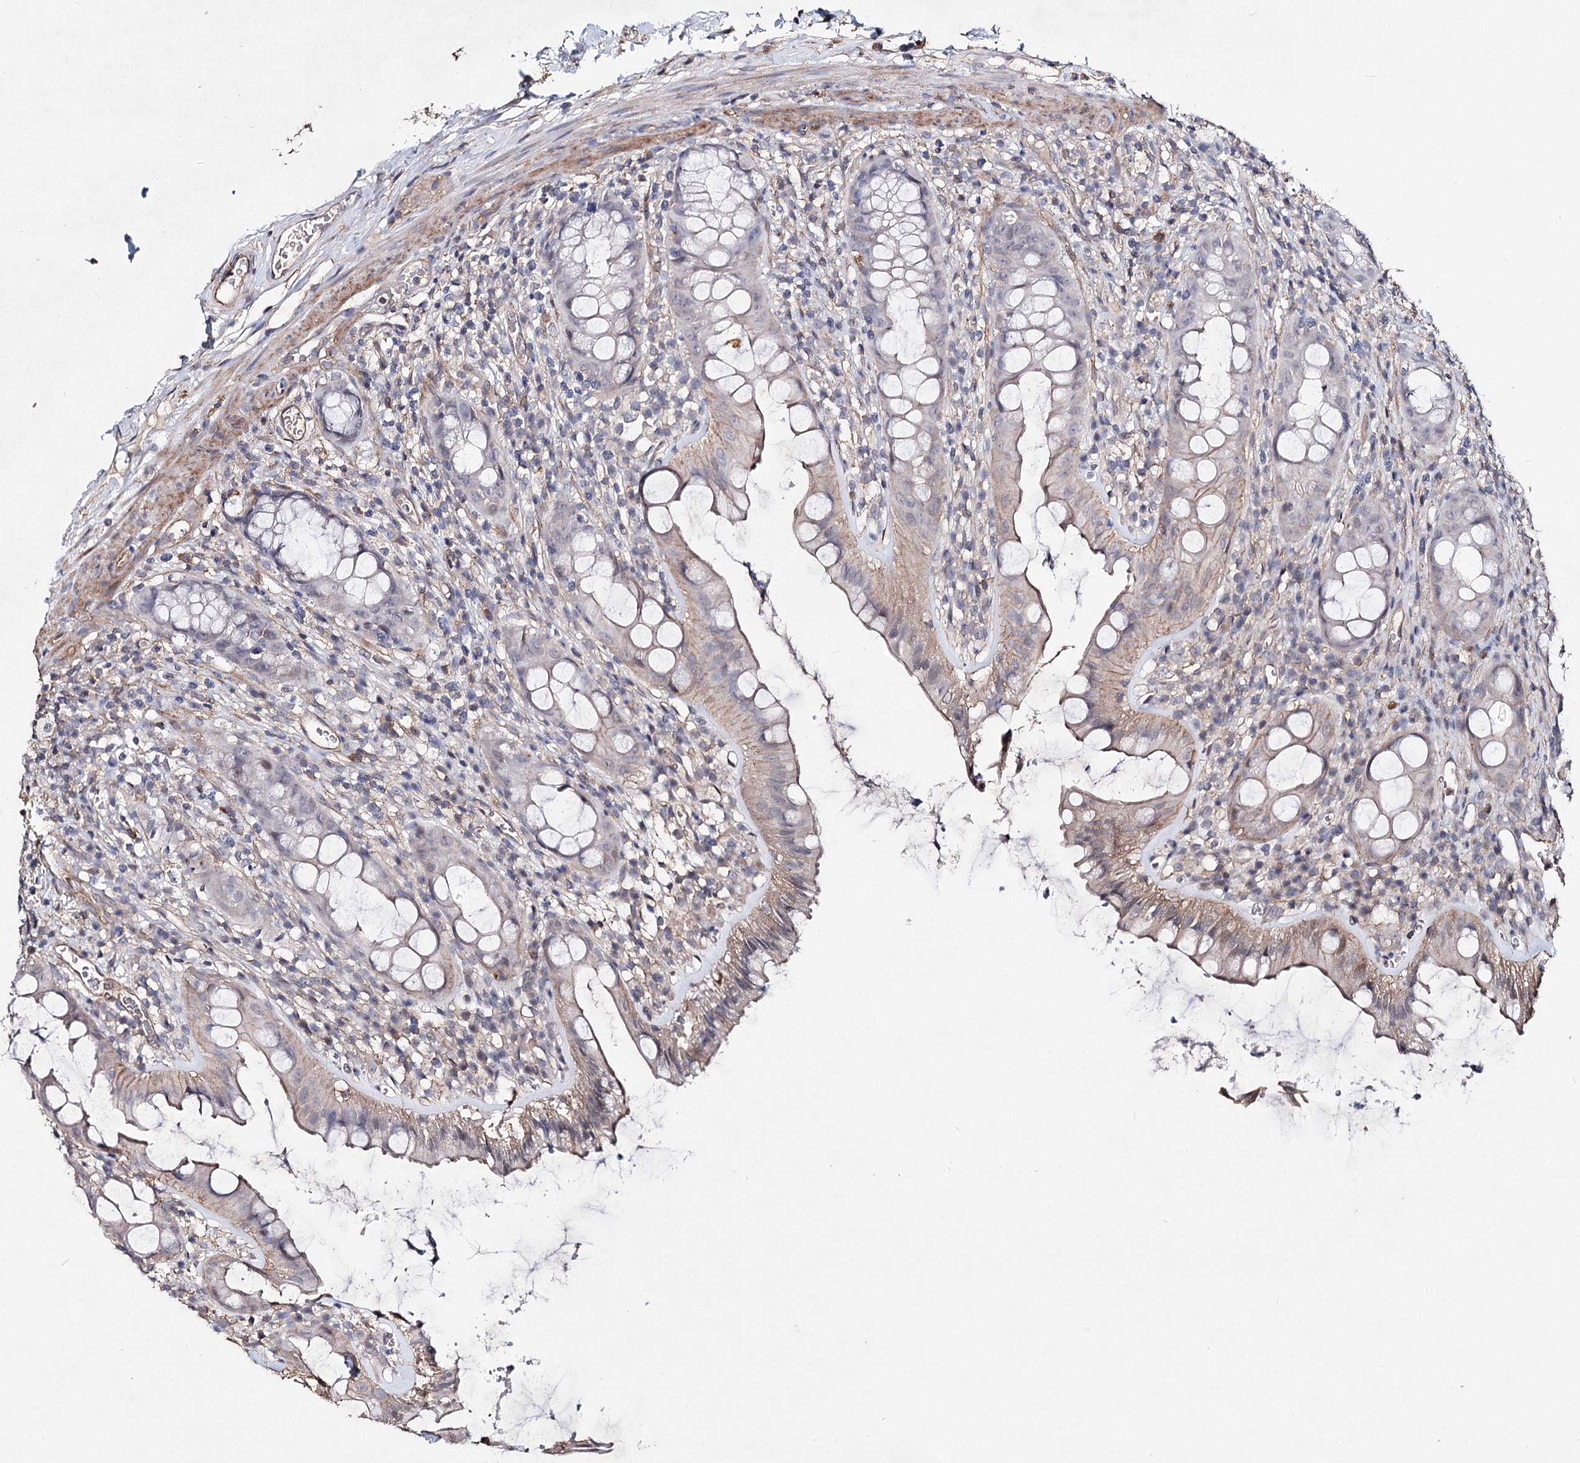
{"staining": {"intensity": "weak", "quantity": "25%-75%", "location": "cytoplasmic/membranous"}, "tissue": "rectum", "cell_type": "Glandular cells", "image_type": "normal", "snomed": [{"axis": "morphology", "description": "Normal tissue, NOS"}, {"axis": "topography", "description": "Rectum"}], "caption": "Immunohistochemistry (DAB) staining of unremarkable rectum displays weak cytoplasmic/membranous protein staining in about 25%-75% of glandular cells.", "gene": "TMEM218", "patient": {"sex": "female", "age": 57}}